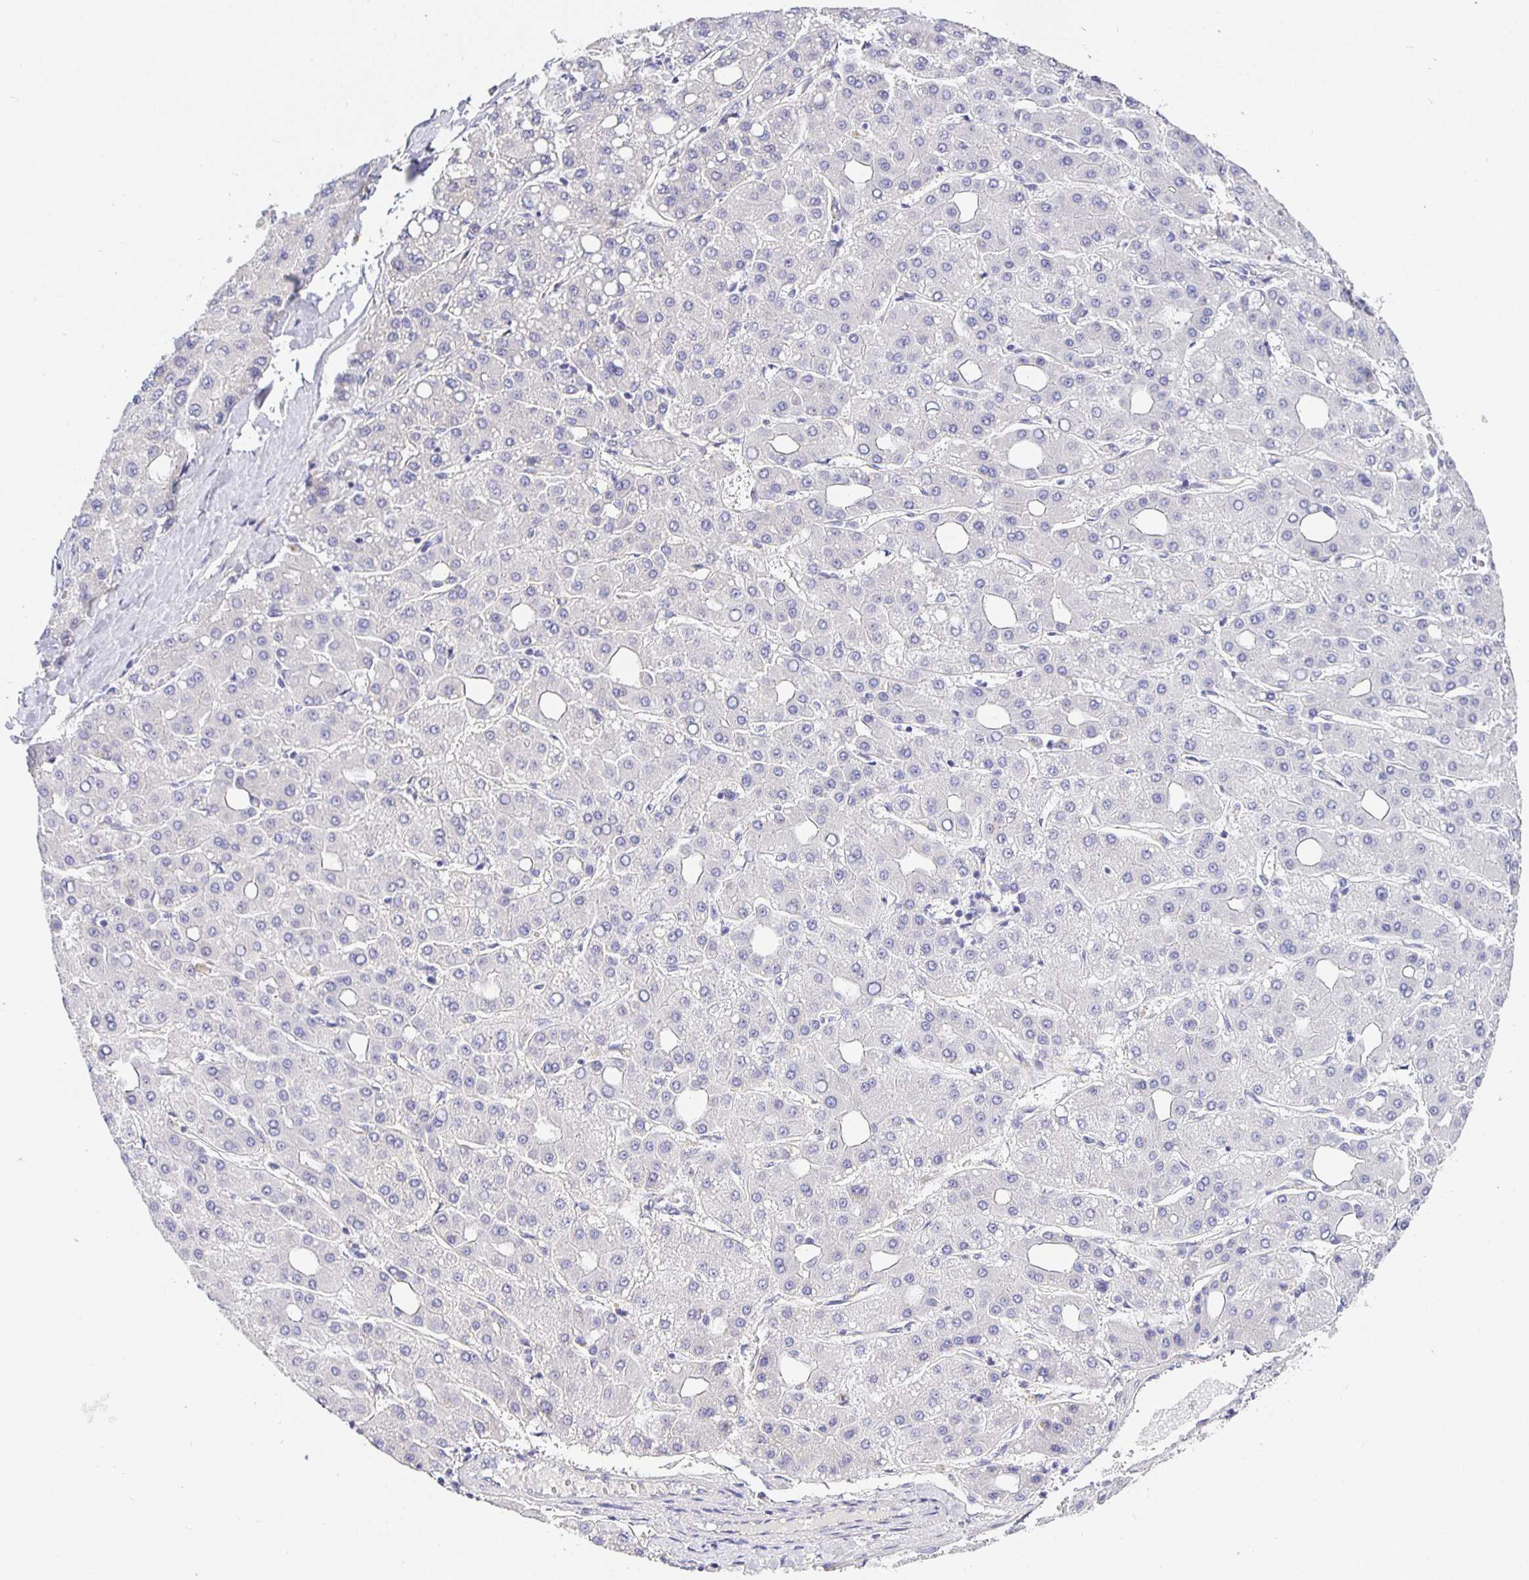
{"staining": {"intensity": "negative", "quantity": "none", "location": "none"}, "tissue": "liver cancer", "cell_type": "Tumor cells", "image_type": "cancer", "snomed": [{"axis": "morphology", "description": "Carcinoma, Hepatocellular, NOS"}, {"axis": "topography", "description": "Liver"}], "caption": "Micrograph shows no protein expression in tumor cells of liver cancer tissue. The staining was performed using DAB (3,3'-diaminobenzidine) to visualize the protein expression in brown, while the nuclei were stained in blue with hematoxylin (Magnification: 20x).", "gene": "OPALIN", "patient": {"sex": "male", "age": 65}}